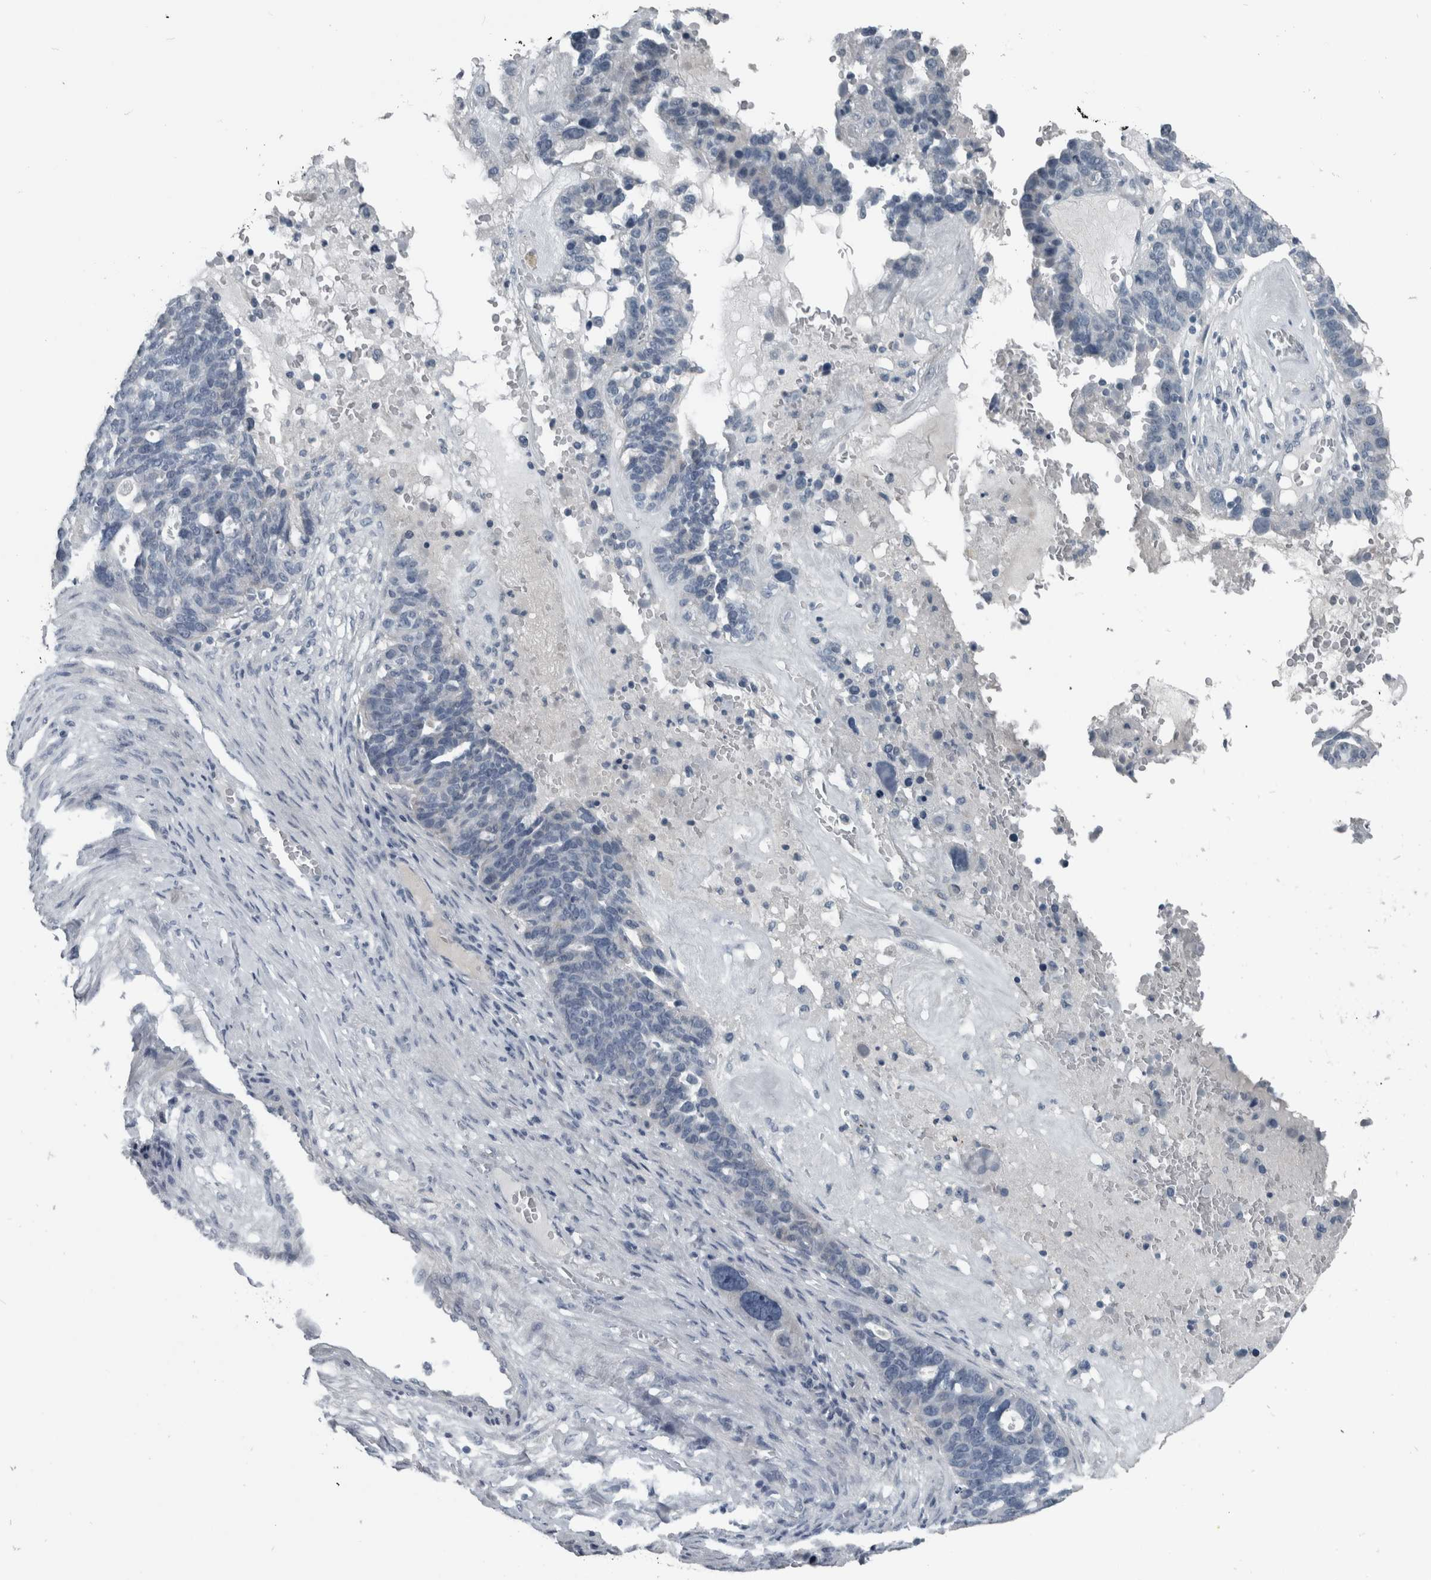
{"staining": {"intensity": "negative", "quantity": "none", "location": "none"}, "tissue": "ovarian cancer", "cell_type": "Tumor cells", "image_type": "cancer", "snomed": [{"axis": "morphology", "description": "Cystadenocarcinoma, serous, NOS"}, {"axis": "topography", "description": "Ovary"}], "caption": "A histopathology image of serous cystadenocarcinoma (ovarian) stained for a protein shows no brown staining in tumor cells. (DAB (3,3'-diaminobenzidine) IHC visualized using brightfield microscopy, high magnification).", "gene": "KRT20", "patient": {"sex": "female", "age": 59}}